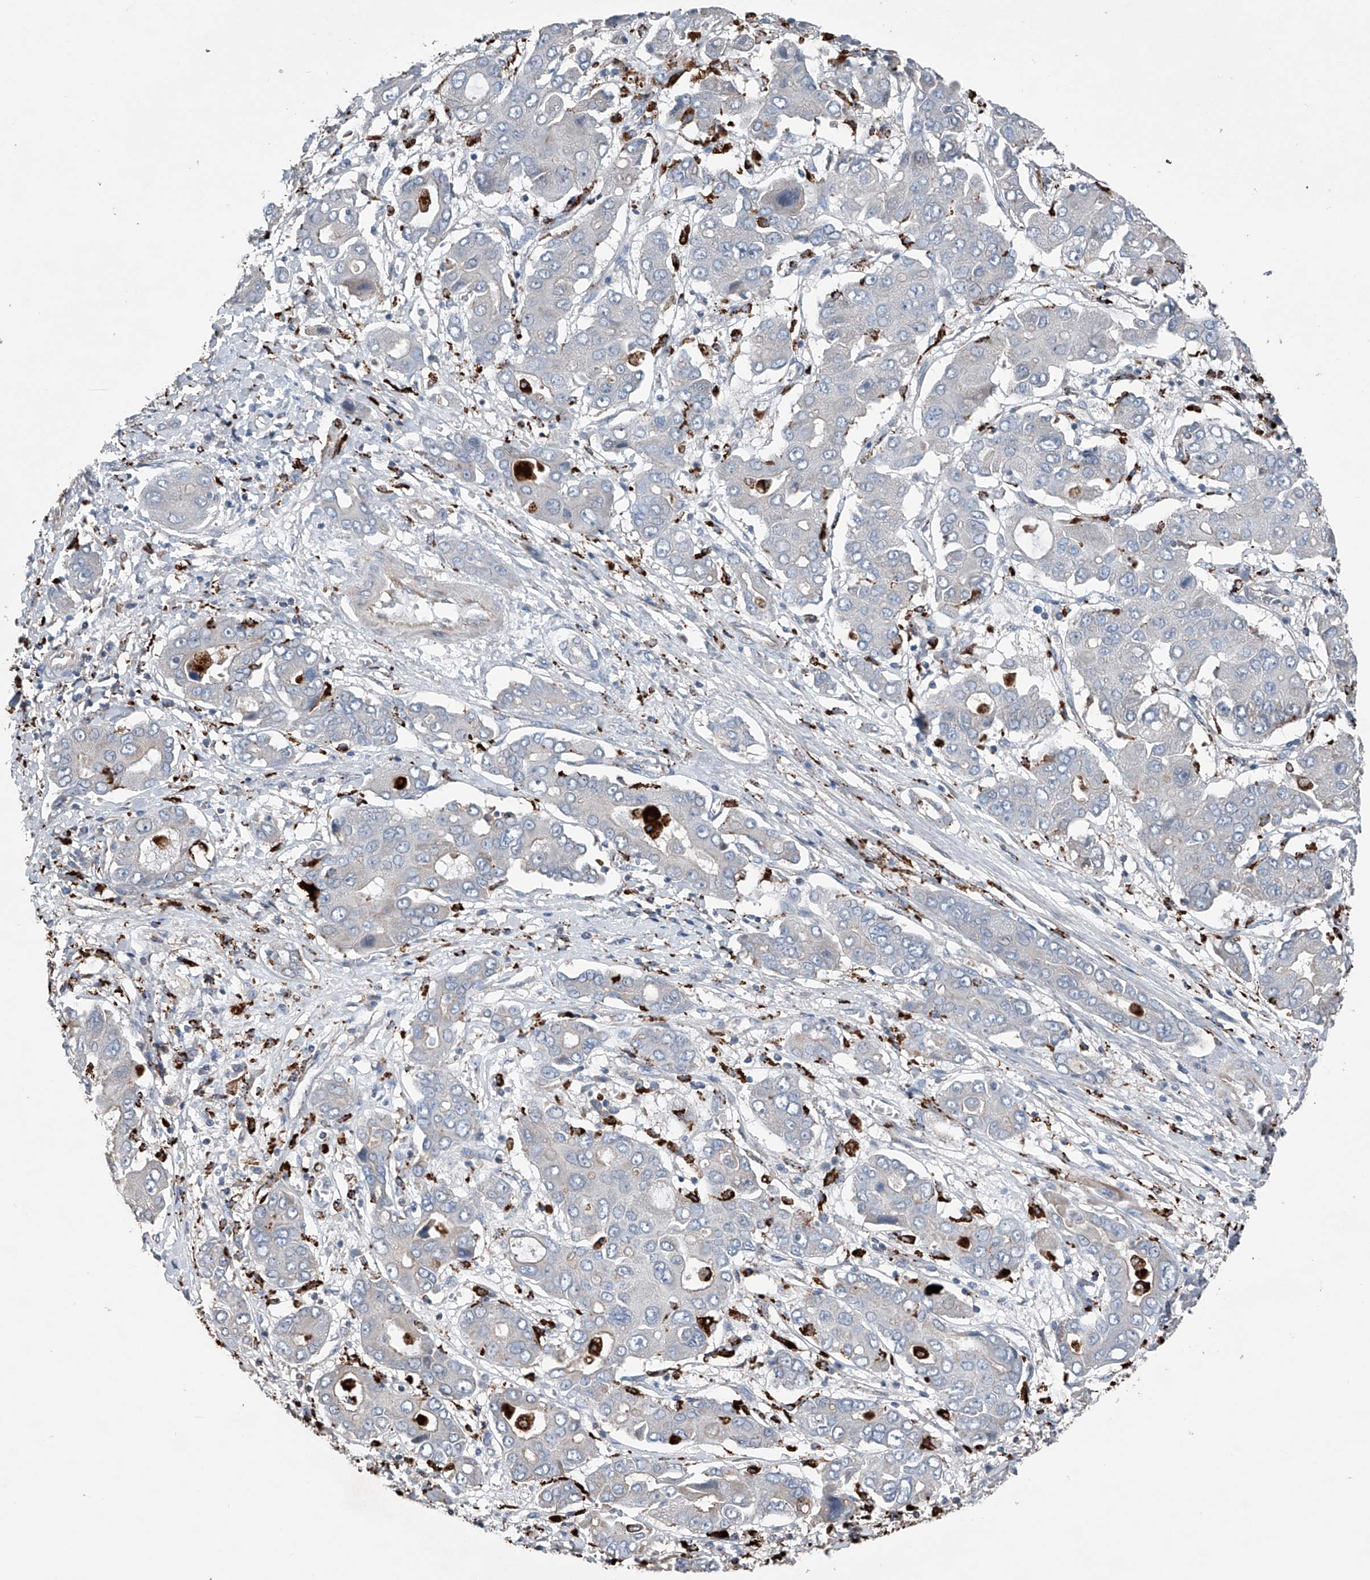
{"staining": {"intensity": "negative", "quantity": "none", "location": "none"}, "tissue": "liver cancer", "cell_type": "Tumor cells", "image_type": "cancer", "snomed": [{"axis": "morphology", "description": "Cholangiocarcinoma"}, {"axis": "topography", "description": "Liver"}], "caption": "High power microscopy histopathology image of an immunohistochemistry (IHC) photomicrograph of cholangiocarcinoma (liver), revealing no significant expression in tumor cells.", "gene": "ZNF772", "patient": {"sex": "male", "age": 67}}